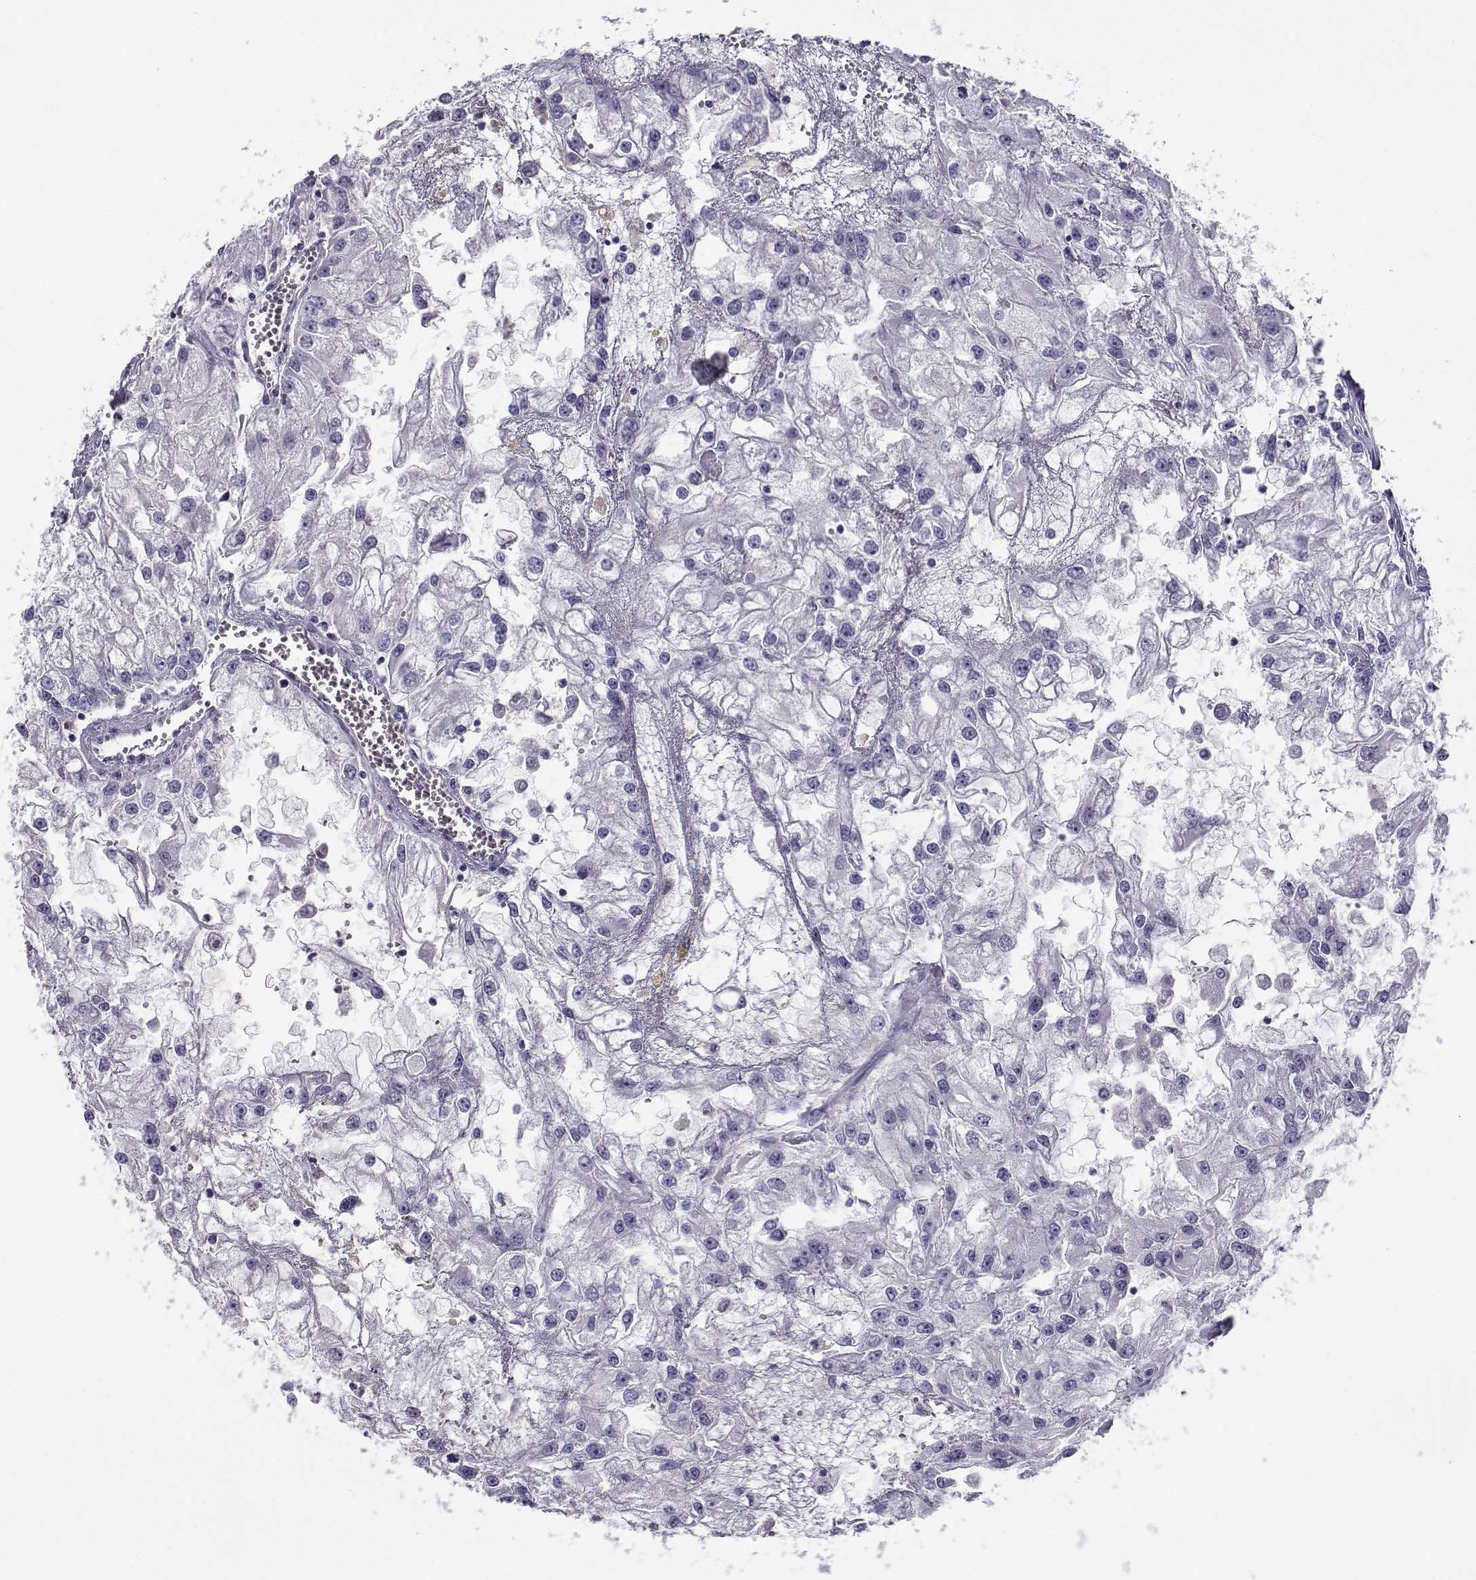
{"staining": {"intensity": "negative", "quantity": "none", "location": "none"}, "tissue": "renal cancer", "cell_type": "Tumor cells", "image_type": "cancer", "snomed": [{"axis": "morphology", "description": "Adenocarcinoma, NOS"}, {"axis": "topography", "description": "Kidney"}], "caption": "Renal adenocarcinoma was stained to show a protein in brown. There is no significant positivity in tumor cells.", "gene": "CABS1", "patient": {"sex": "male", "age": 59}}